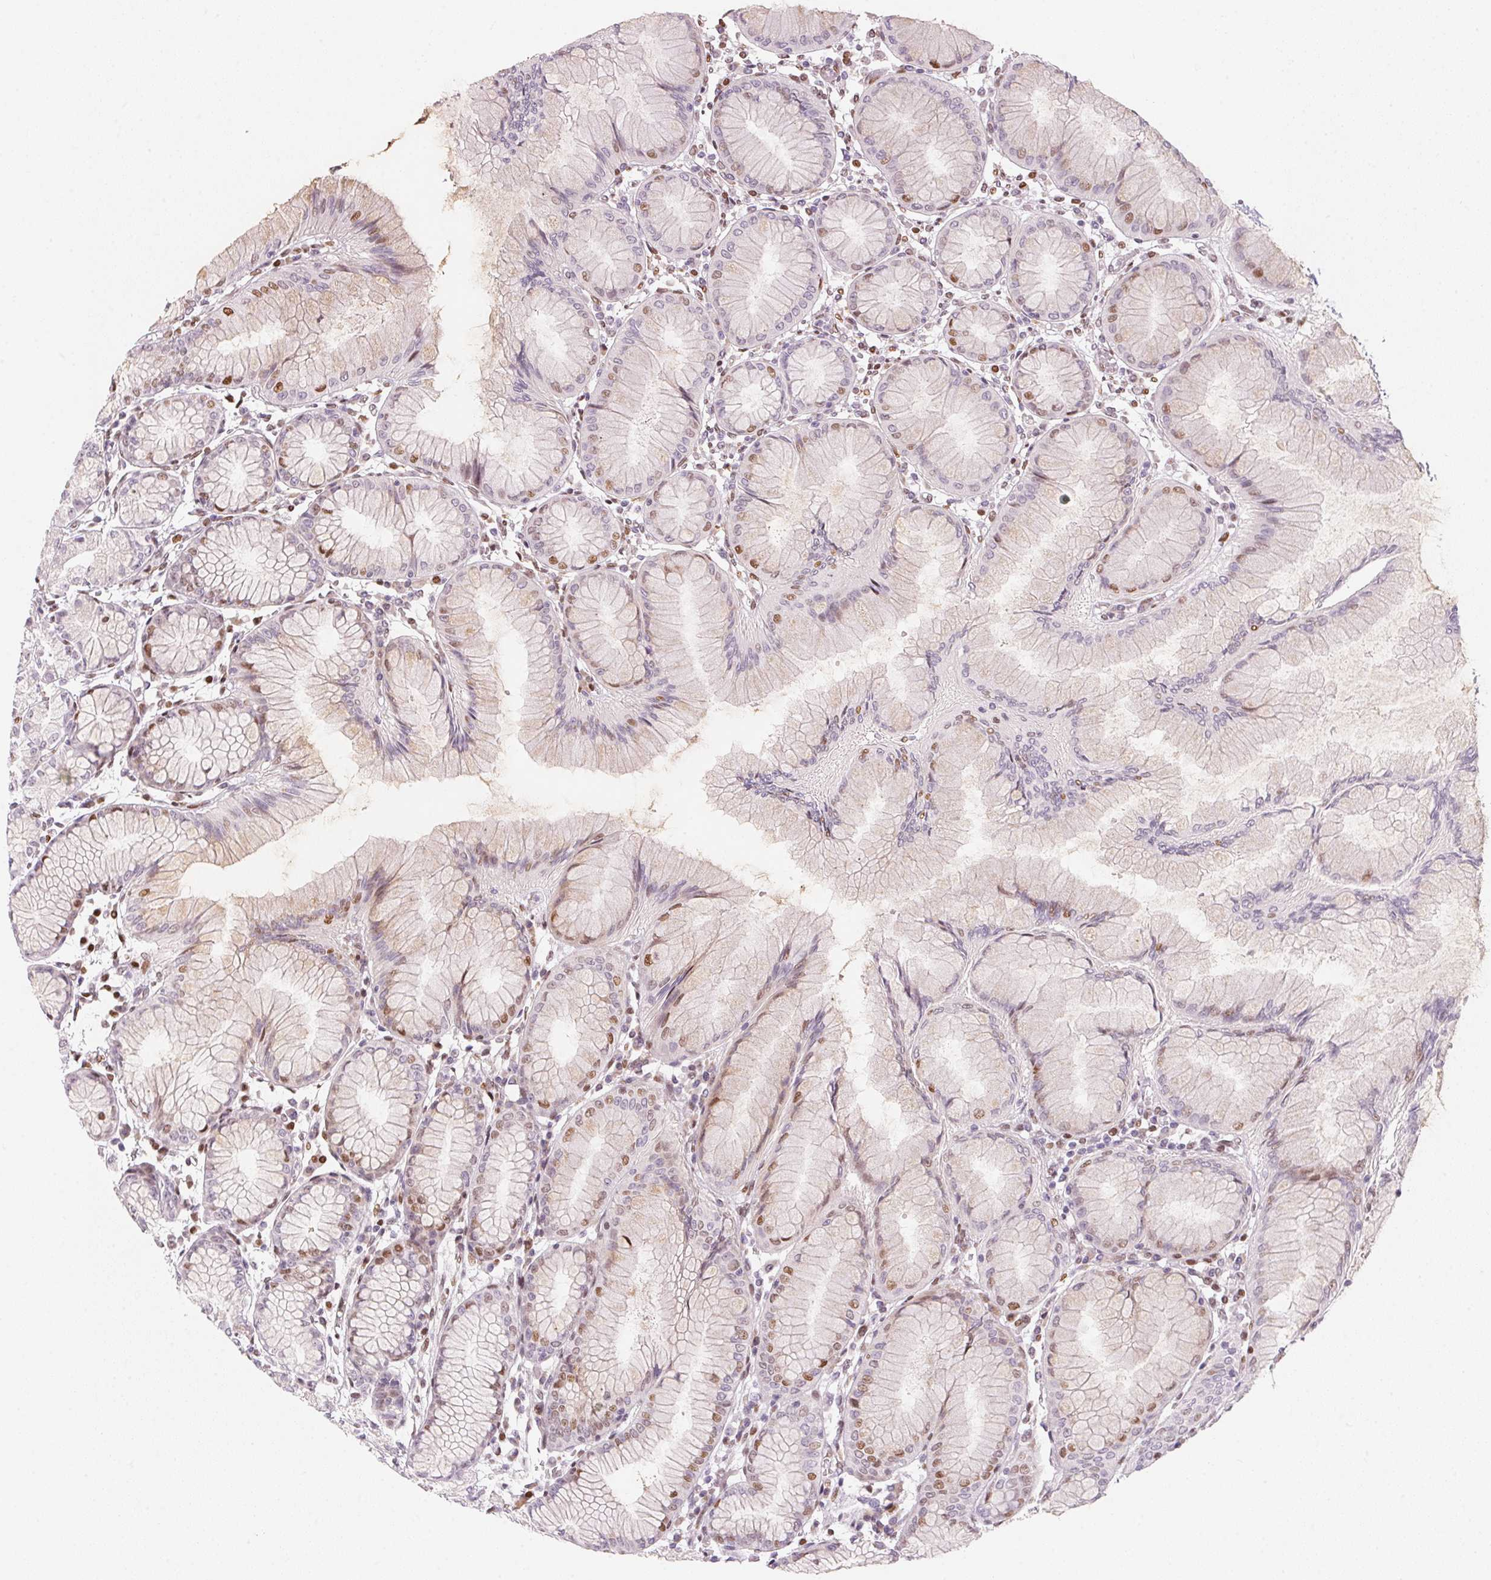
{"staining": {"intensity": "moderate", "quantity": "25%-75%", "location": "nuclear"}, "tissue": "stomach", "cell_type": "Glandular cells", "image_type": "normal", "snomed": [{"axis": "morphology", "description": "Normal tissue, NOS"}, {"axis": "topography", "description": "Stomach"}], "caption": "Glandular cells display medium levels of moderate nuclear positivity in approximately 25%-75% of cells in unremarkable human stomach.", "gene": "KAT6A", "patient": {"sex": "female", "age": 57}}